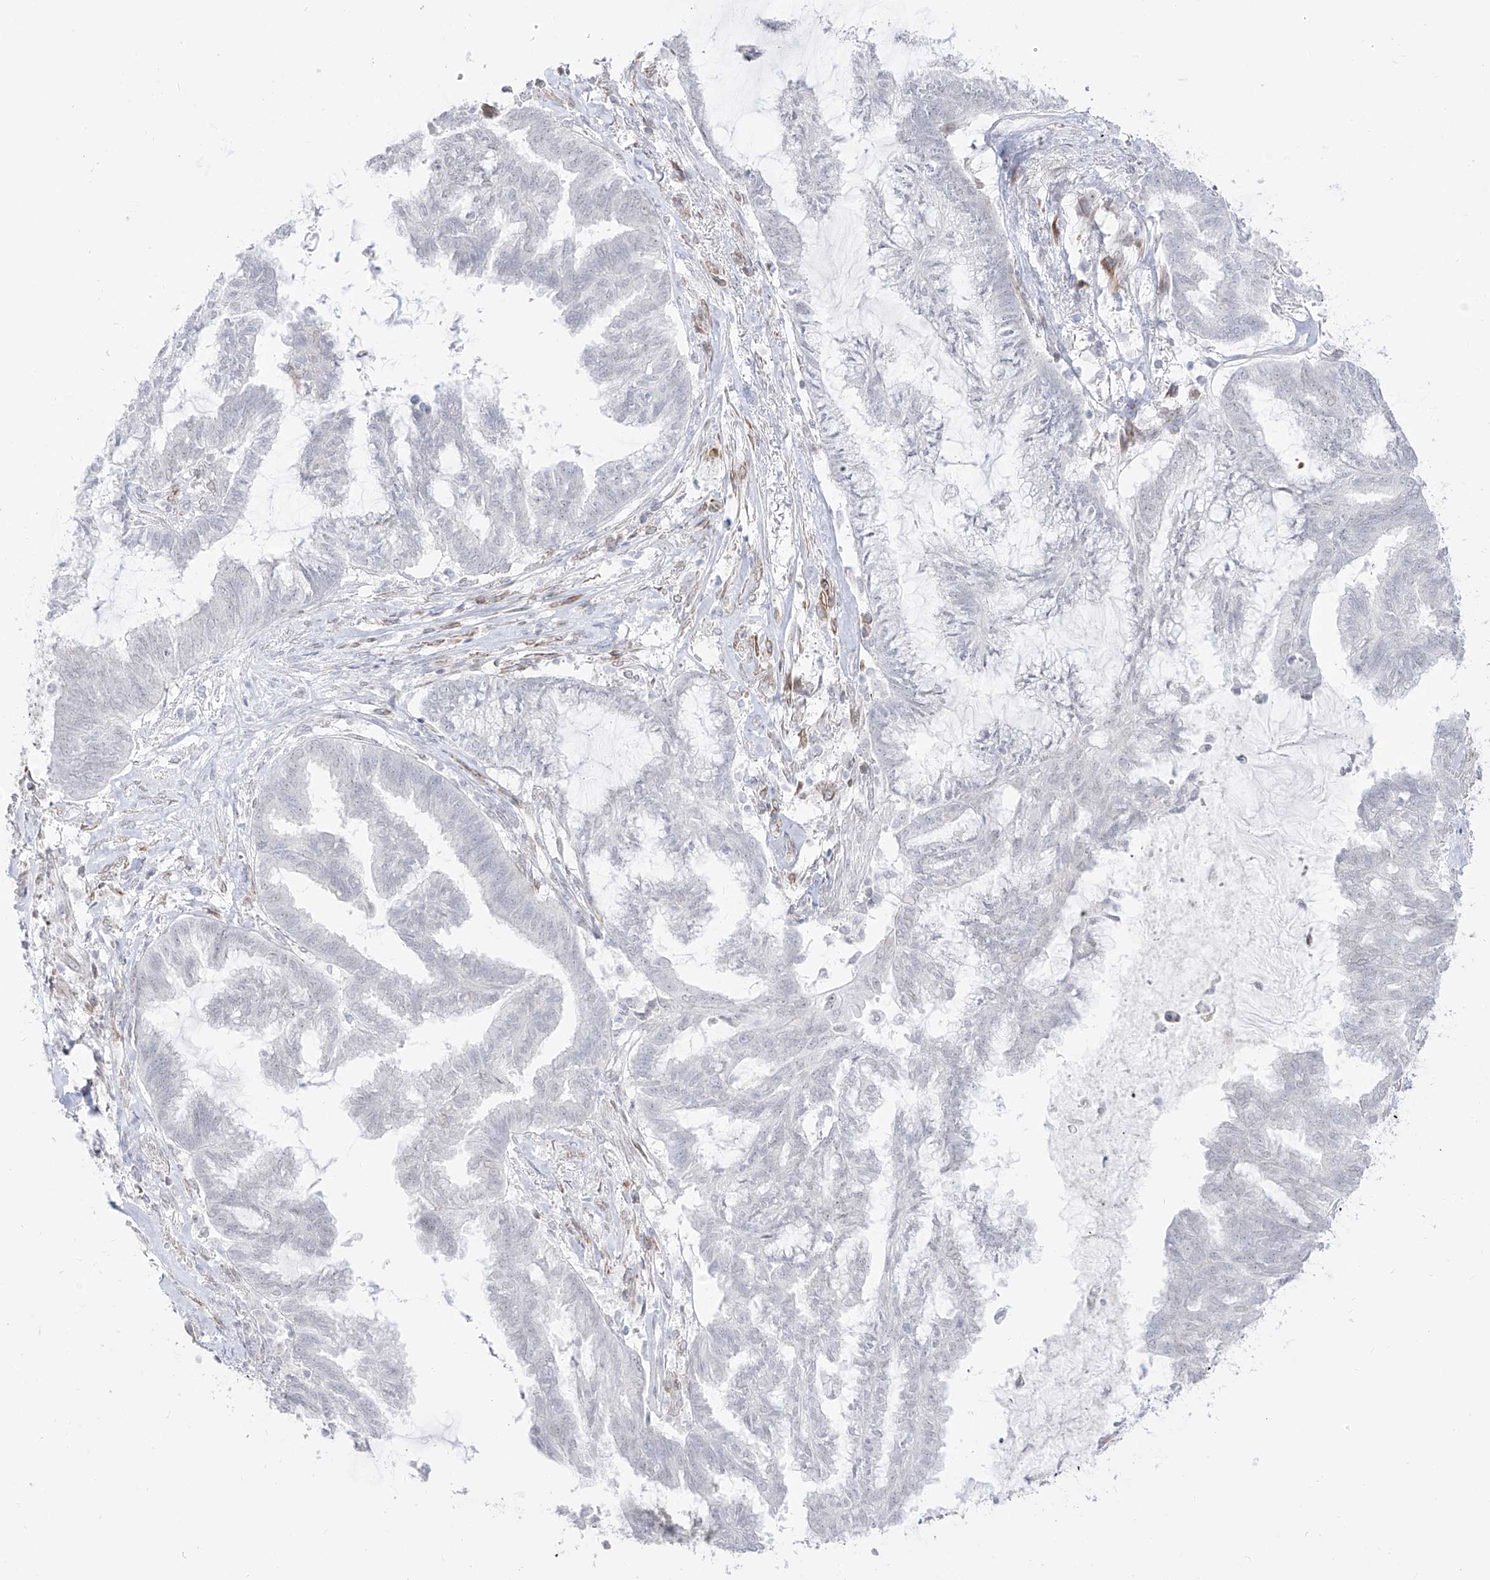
{"staining": {"intensity": "negative", "quantity": "none", "location": "none"}, "tissue": "endometrial cancer", "cell_type": "Tumor cells", "image_type": "cancer", "snomed": [{"axis": "morphology", "description": "Adenocarcinoma, NOS"}, {"axis": "topography", "description": "Endometrium"}], "caption": "Adenocarcinoma (endometrial) stained for a protein using immunohistochemistry reveals no expression tumor cells.", "gene": "ZNF180", "patient": {"sex": "female", "age": 86}}